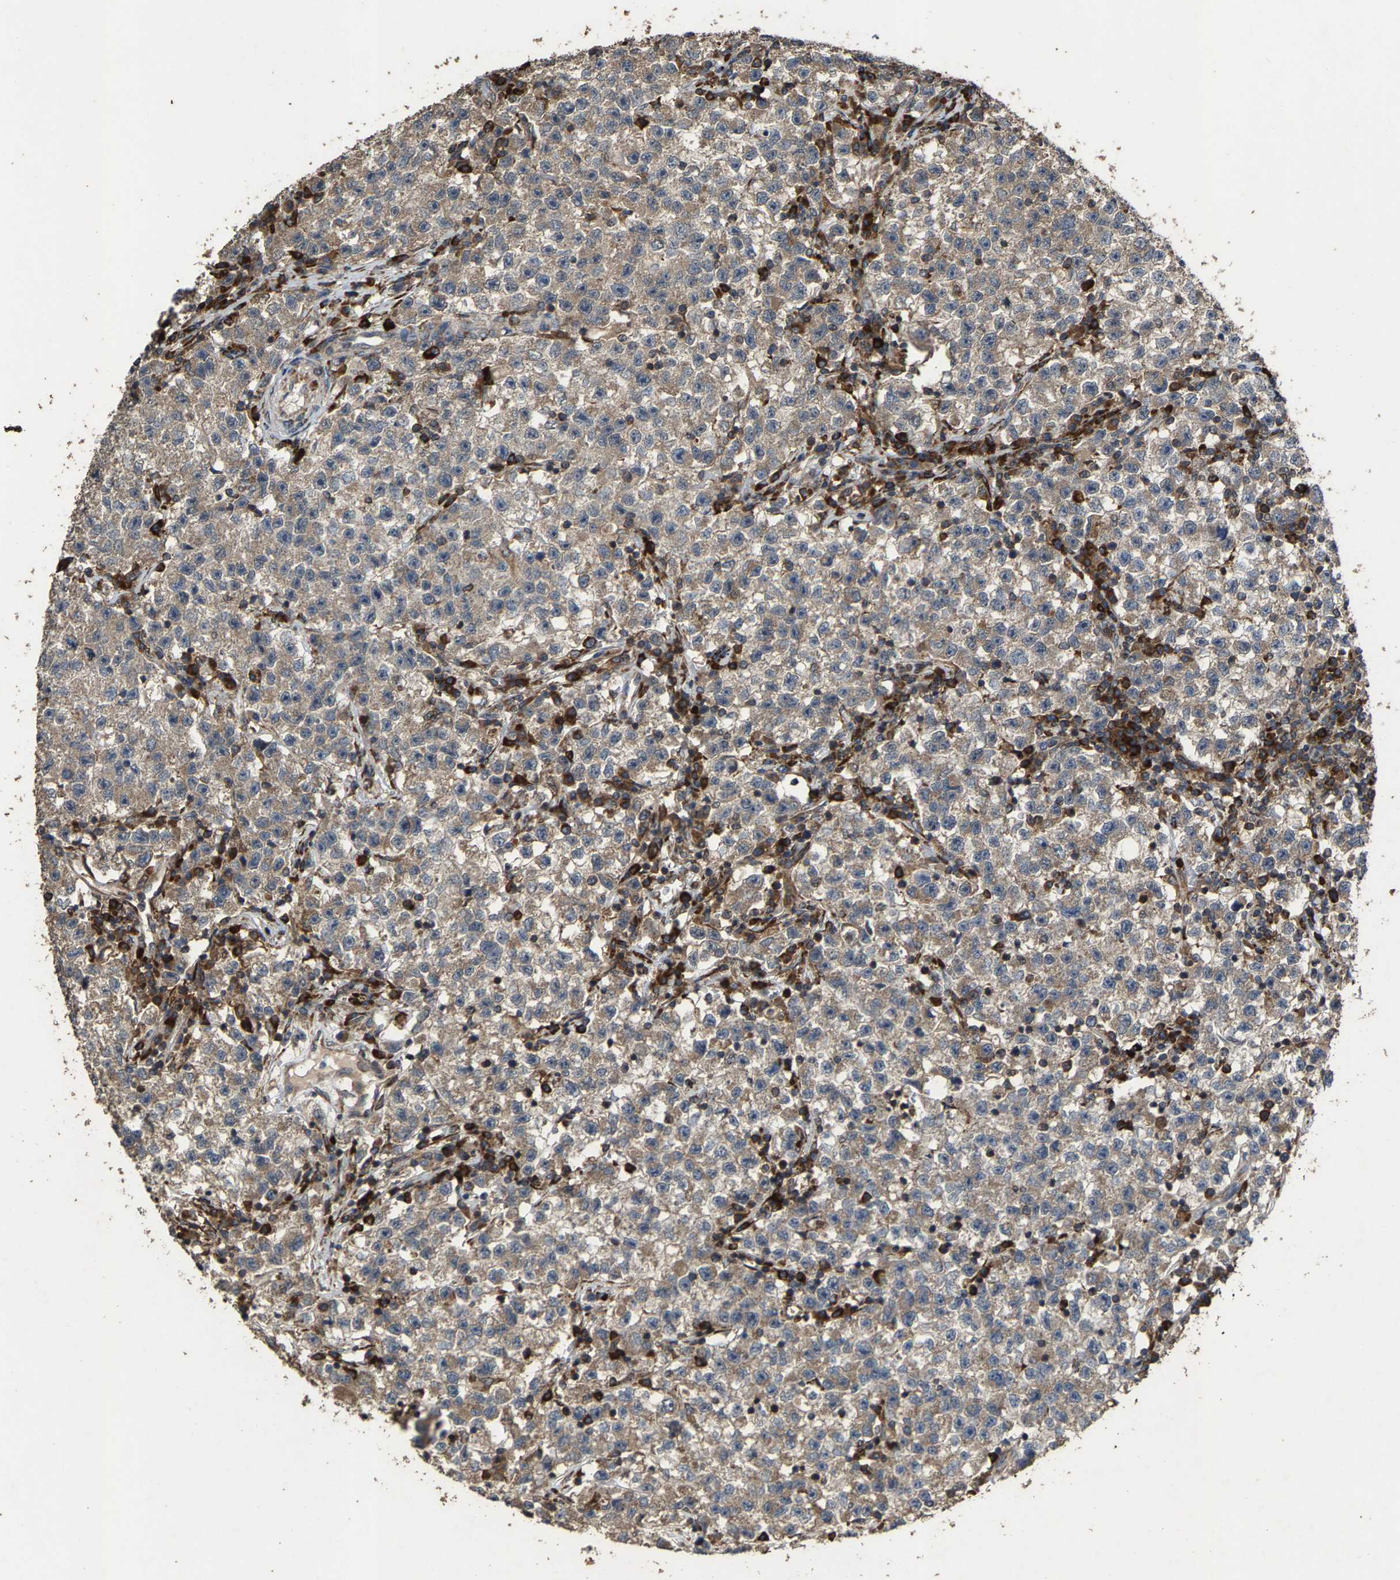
{"staining": {"intensity": "weak", "quantity": ">75%", "location": "cytoplasmic/membranous"}, "tissue": "testis cancer", "cell_type": "Tumor cells", "image_type": "cancer", "snomed": [{"axis": "morphology", "description": "Seminoma, NOS"}, {"axis": "topography", "description": "Testis"}], "caption": "Immunohistochemistry photomicrograph of neoplastic tissue: testis cancer (seminoma) stained using immunohistochemistry (IHC) shows low levels of weak protein expression localized specifically in the cytoplasmic/membranous of tumor cells, appearing as a cytoplasmic/membranous brown color.", "gene": "FGD3", "patient": {"sex": "male", "age": 22}}